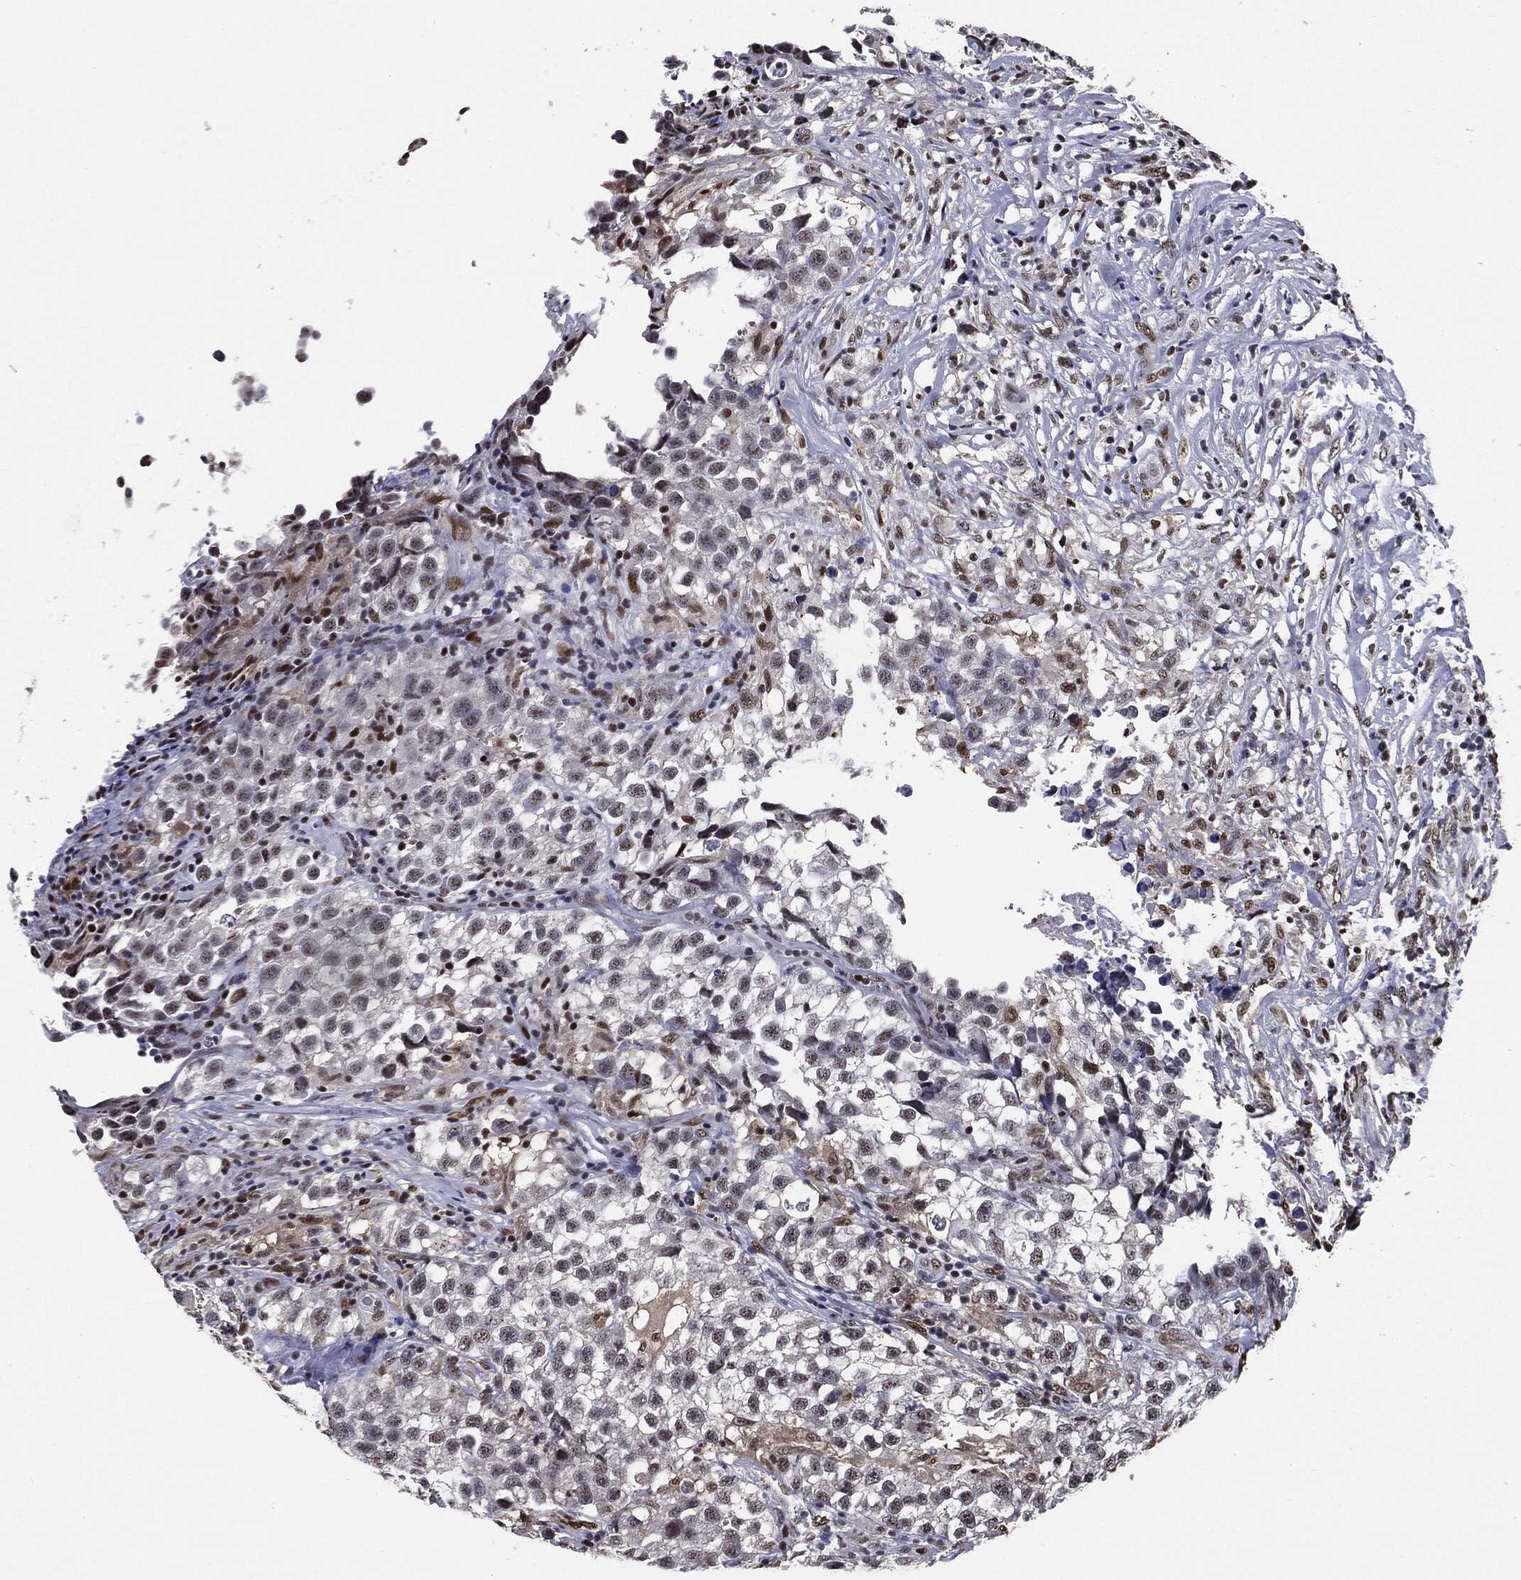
{"staining": {"intensity": "negative", "quantity": "none", "location": "none"}, "tissue": "testis cancer", "cell_type": "Tumor cells", "image_type": "cancer", "snomed": [{"axis": "morphology", "description": "Seminoma, NOS"}, {"axis": "topography", "description": "Testis"}], "caption": "This histopathology image is of testis cancer stained with immunohistochemistry (IHC) to label a protein in brown with the nuclei are counter-stained blue. There is no expression in tumor cells. The staining was performed using DAB (3,3'-diaminobenzidine) to visualize the protein expression in brown, while the nuclei were stained in blue with hematoxylin (Magnification: 20x).", "gene": "JUN", "patient": {"sex": "male", "age": 46}}